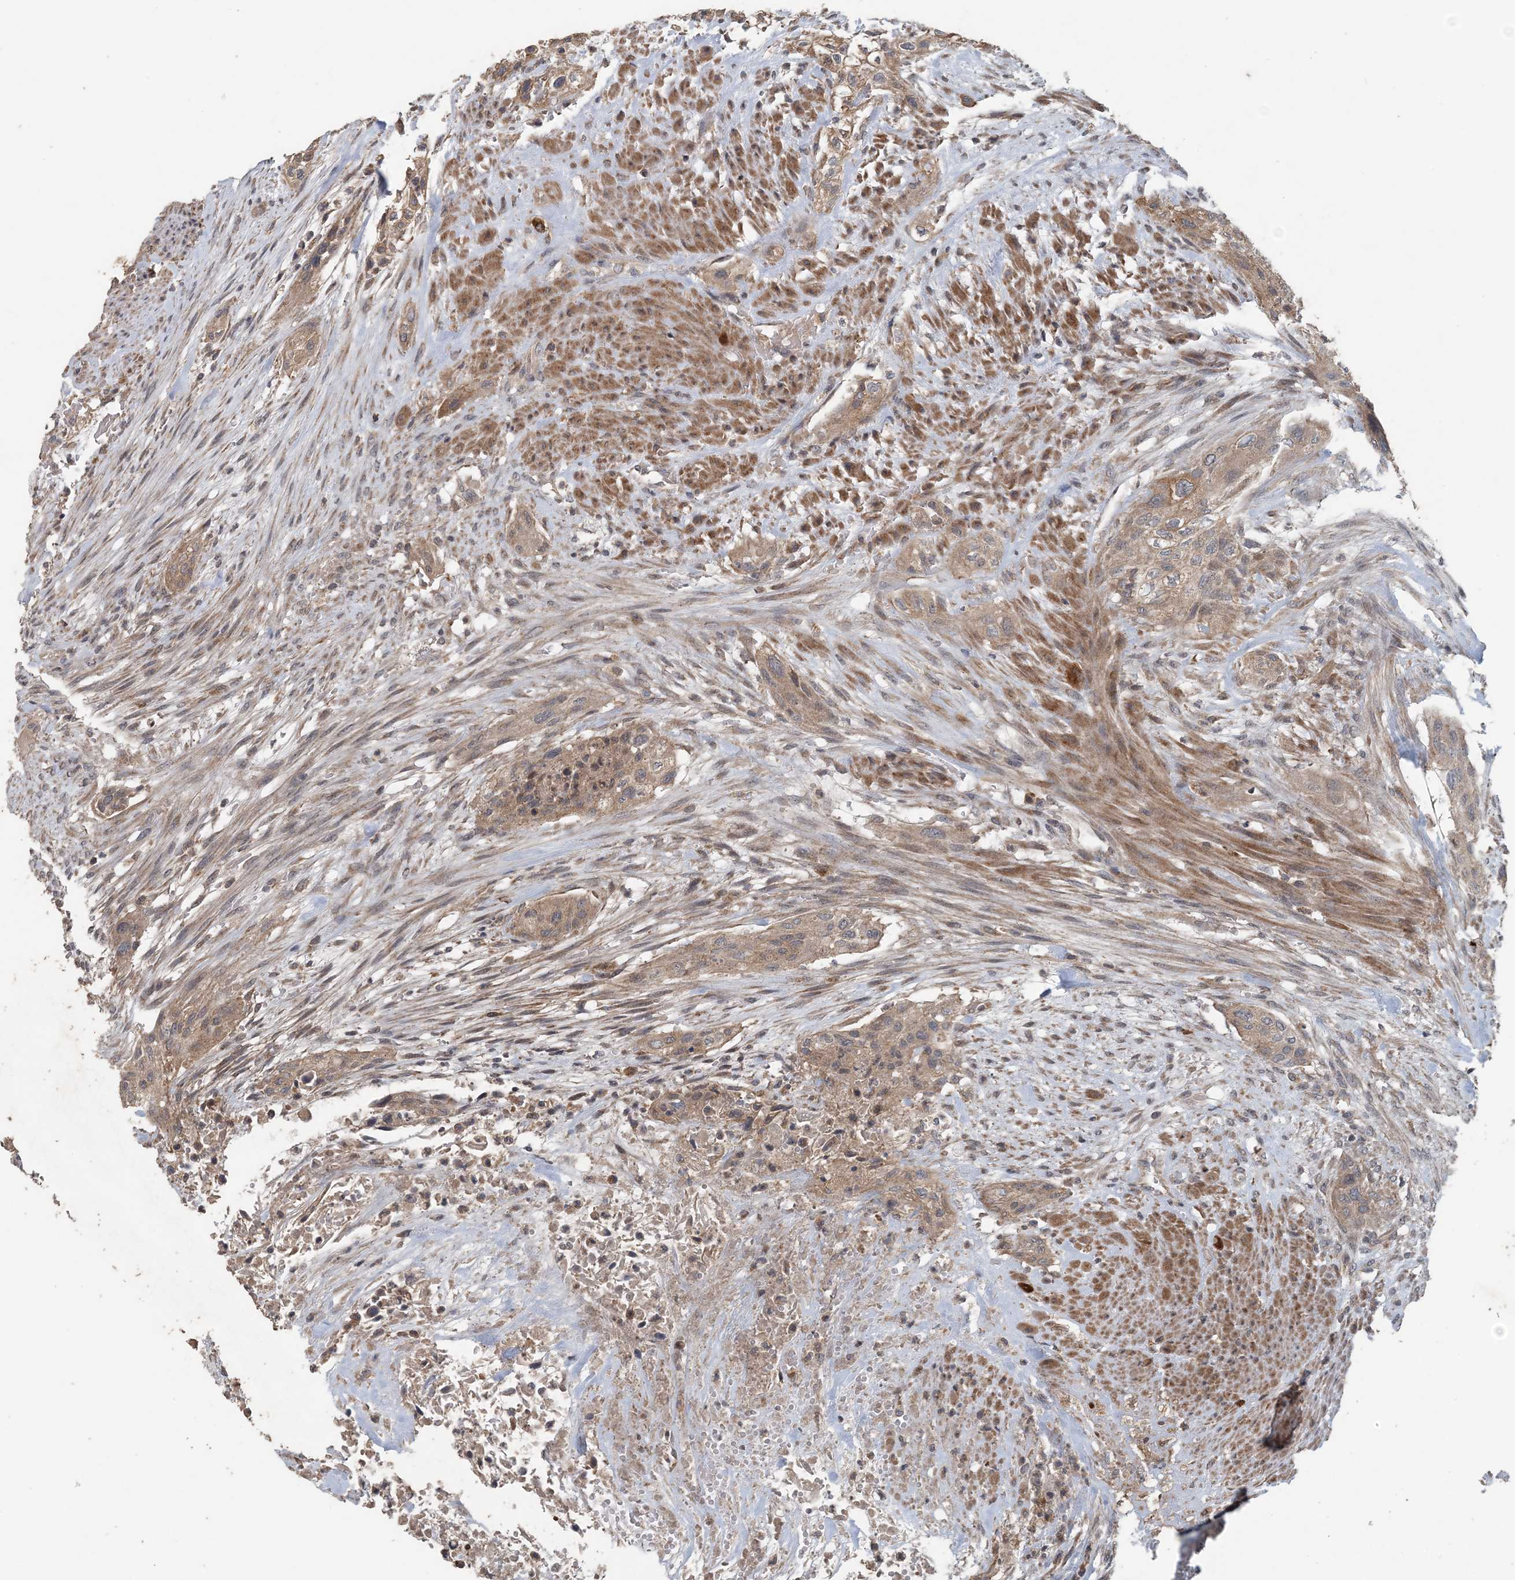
{"staining": {"intensity": "weak", "quantity": ">75%", "location": "cytoplasmic/membranous"}, "tissue": "urothelial cancer", "cell_type": "Tumor cells", "image_type": "cancer", "snomed": [{"axis": "morphology", "description": "Urothelial carcinoma, High grade"}, {"axis": "topography", "description": "Urinary bladder"}], "caption": "Human urothelial cancer stained with a protein marker reveals weak staining in tumor cells.", "gene": "MYO9B", "patient": {"sex": "male", "age": 35}}